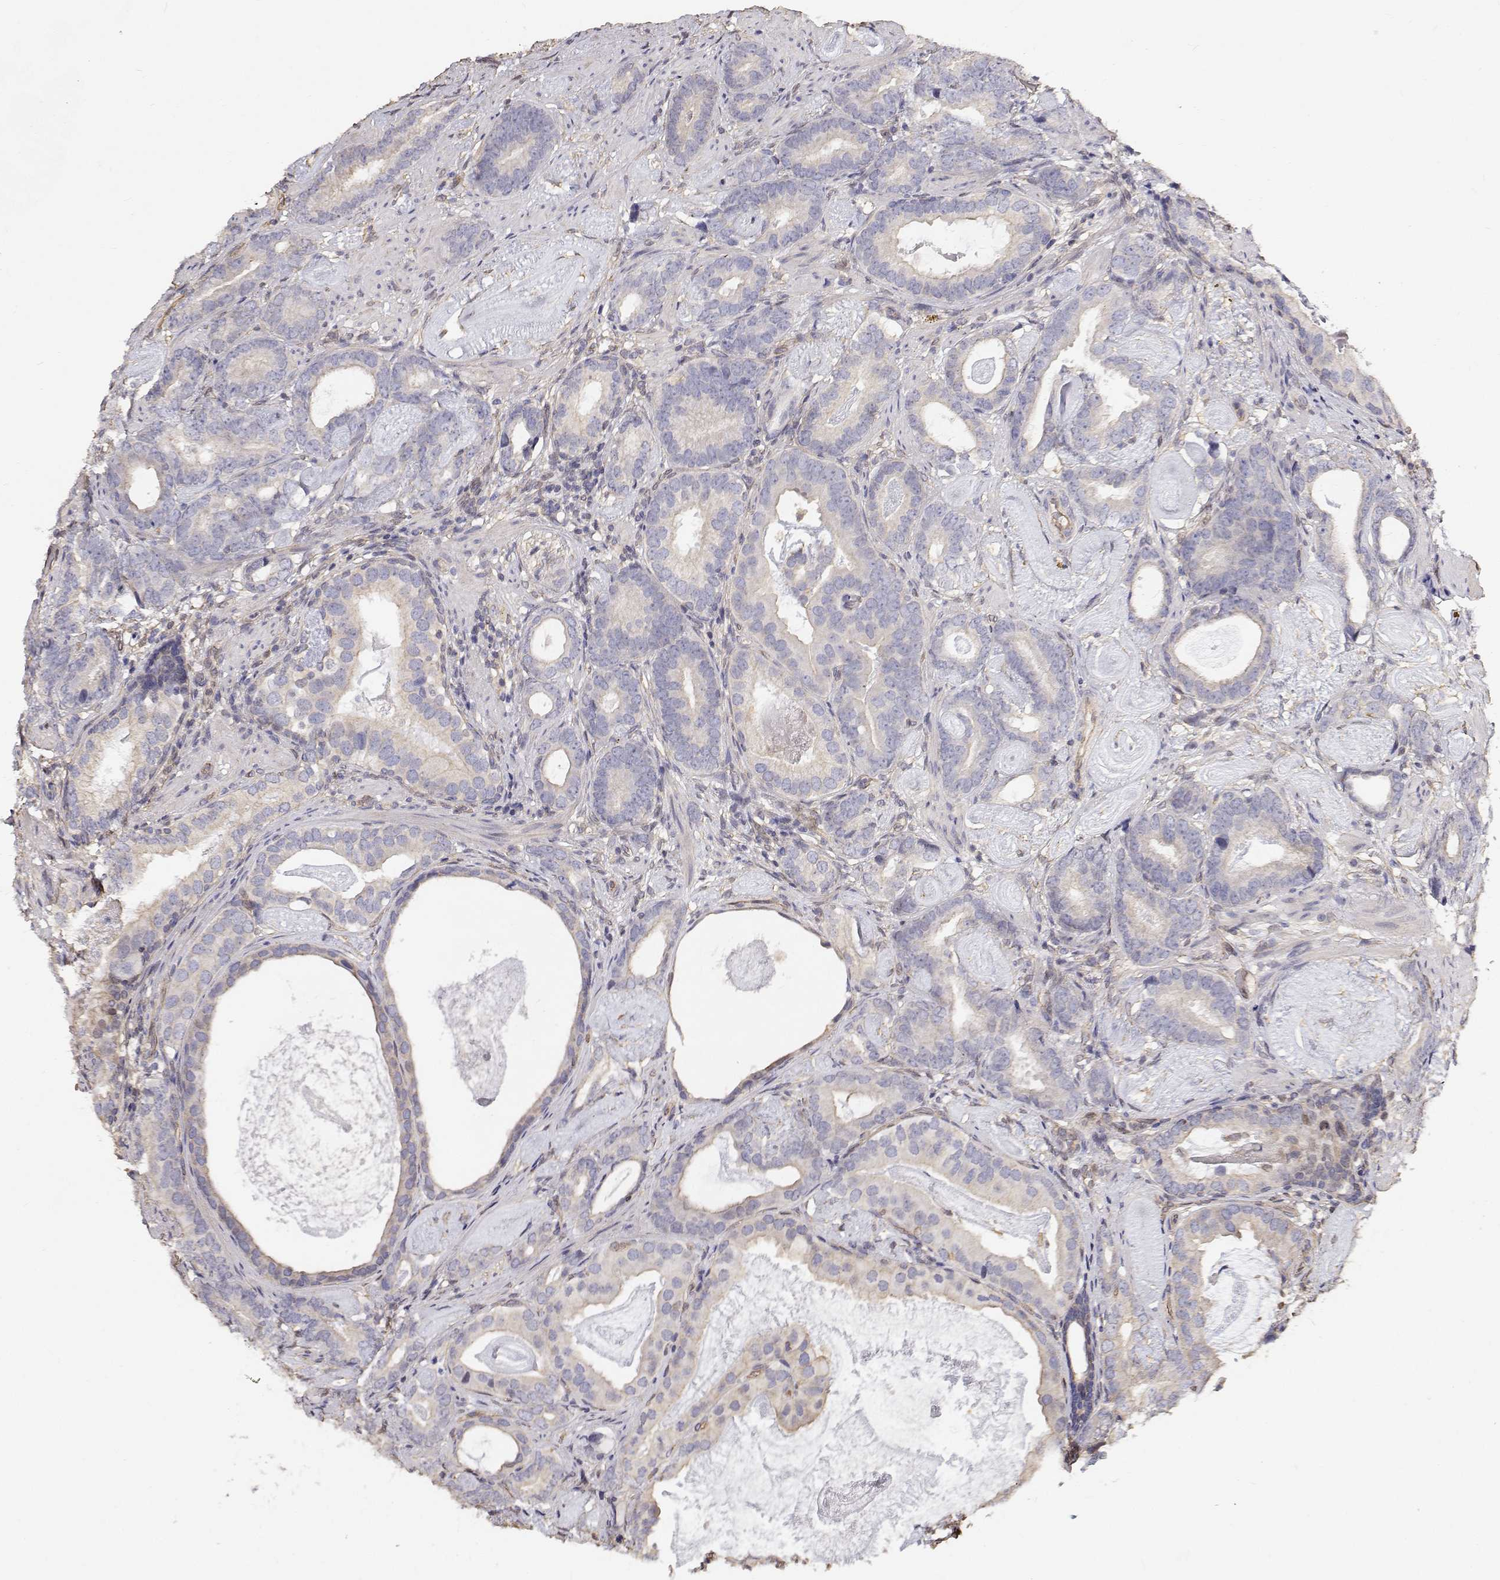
{"staining": {"intensity": "negative", "quantity": "none", "location": "none"}, "tissue": "prostate cancer", "cell_type": "Tumor cells", "image_type": "cancer", "snomed": [{"axis": "morphology", "description": "Adenocarcinoma, Low grade"}, {"axis": "topography", "description": "Prostate and seminal vesicle, NOS"}], "caption": "Prostate cancer (adenocarcinoma (low-grade)) was stained to show a protein in brown. There is no significant expression in tumor cells.", "gene": "GSDMA", "patient": {"sex": "male", "age": 71}}